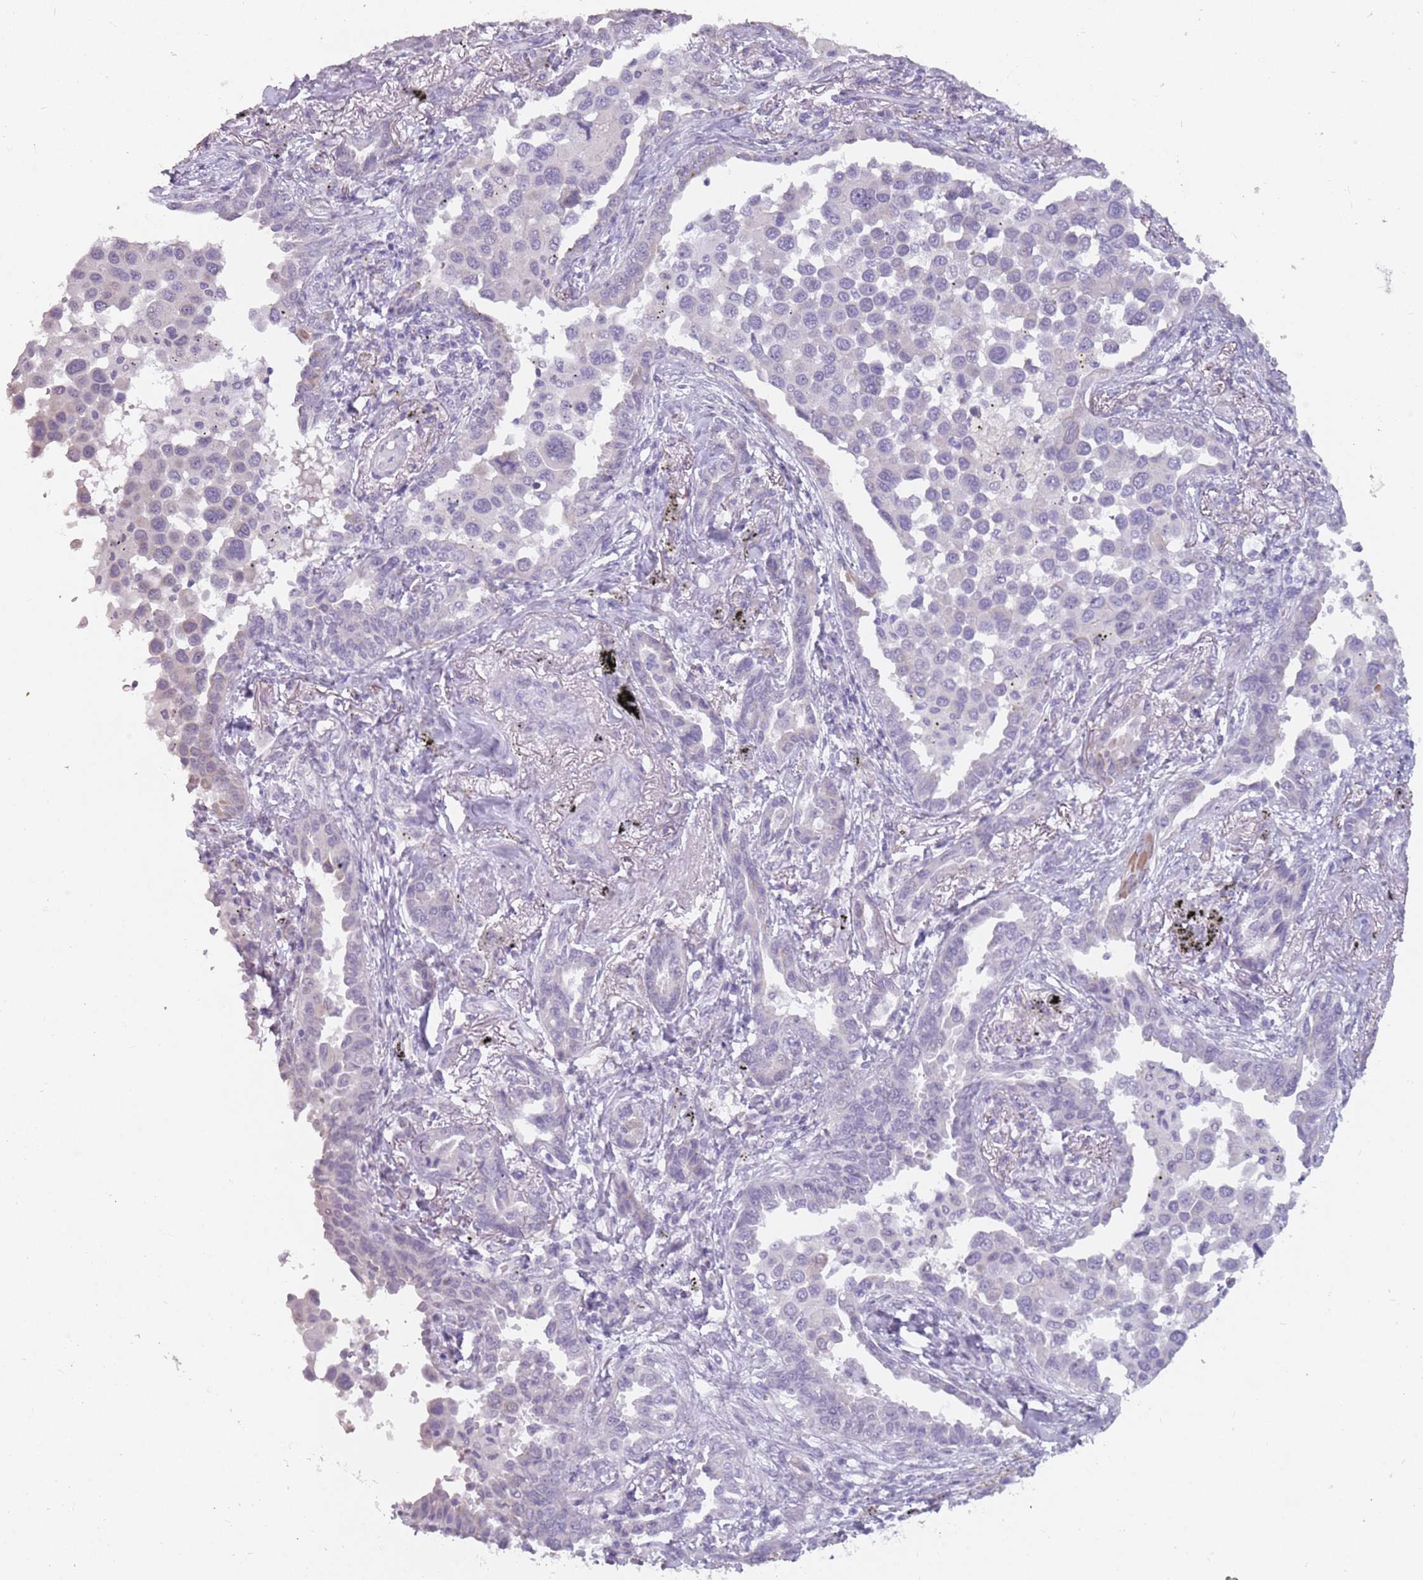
{"staining": {"intensity": "negative", "quantity": "none", "location": "none"}, "tissue": "lung cancer", "cell_type": "Tumor cells", "image_type": "cancer", "snomed": [{"axis": "morphology", "description": "Adenocarcinoma, NOS"}, {"axis": "topography", "description": "Lung"}], "caption": "Human lung cancer stained for a protein using IHC displays no staining in tumor cells.", "gene": "DDX4", "patient": {"sex": "male", "age": 67}}